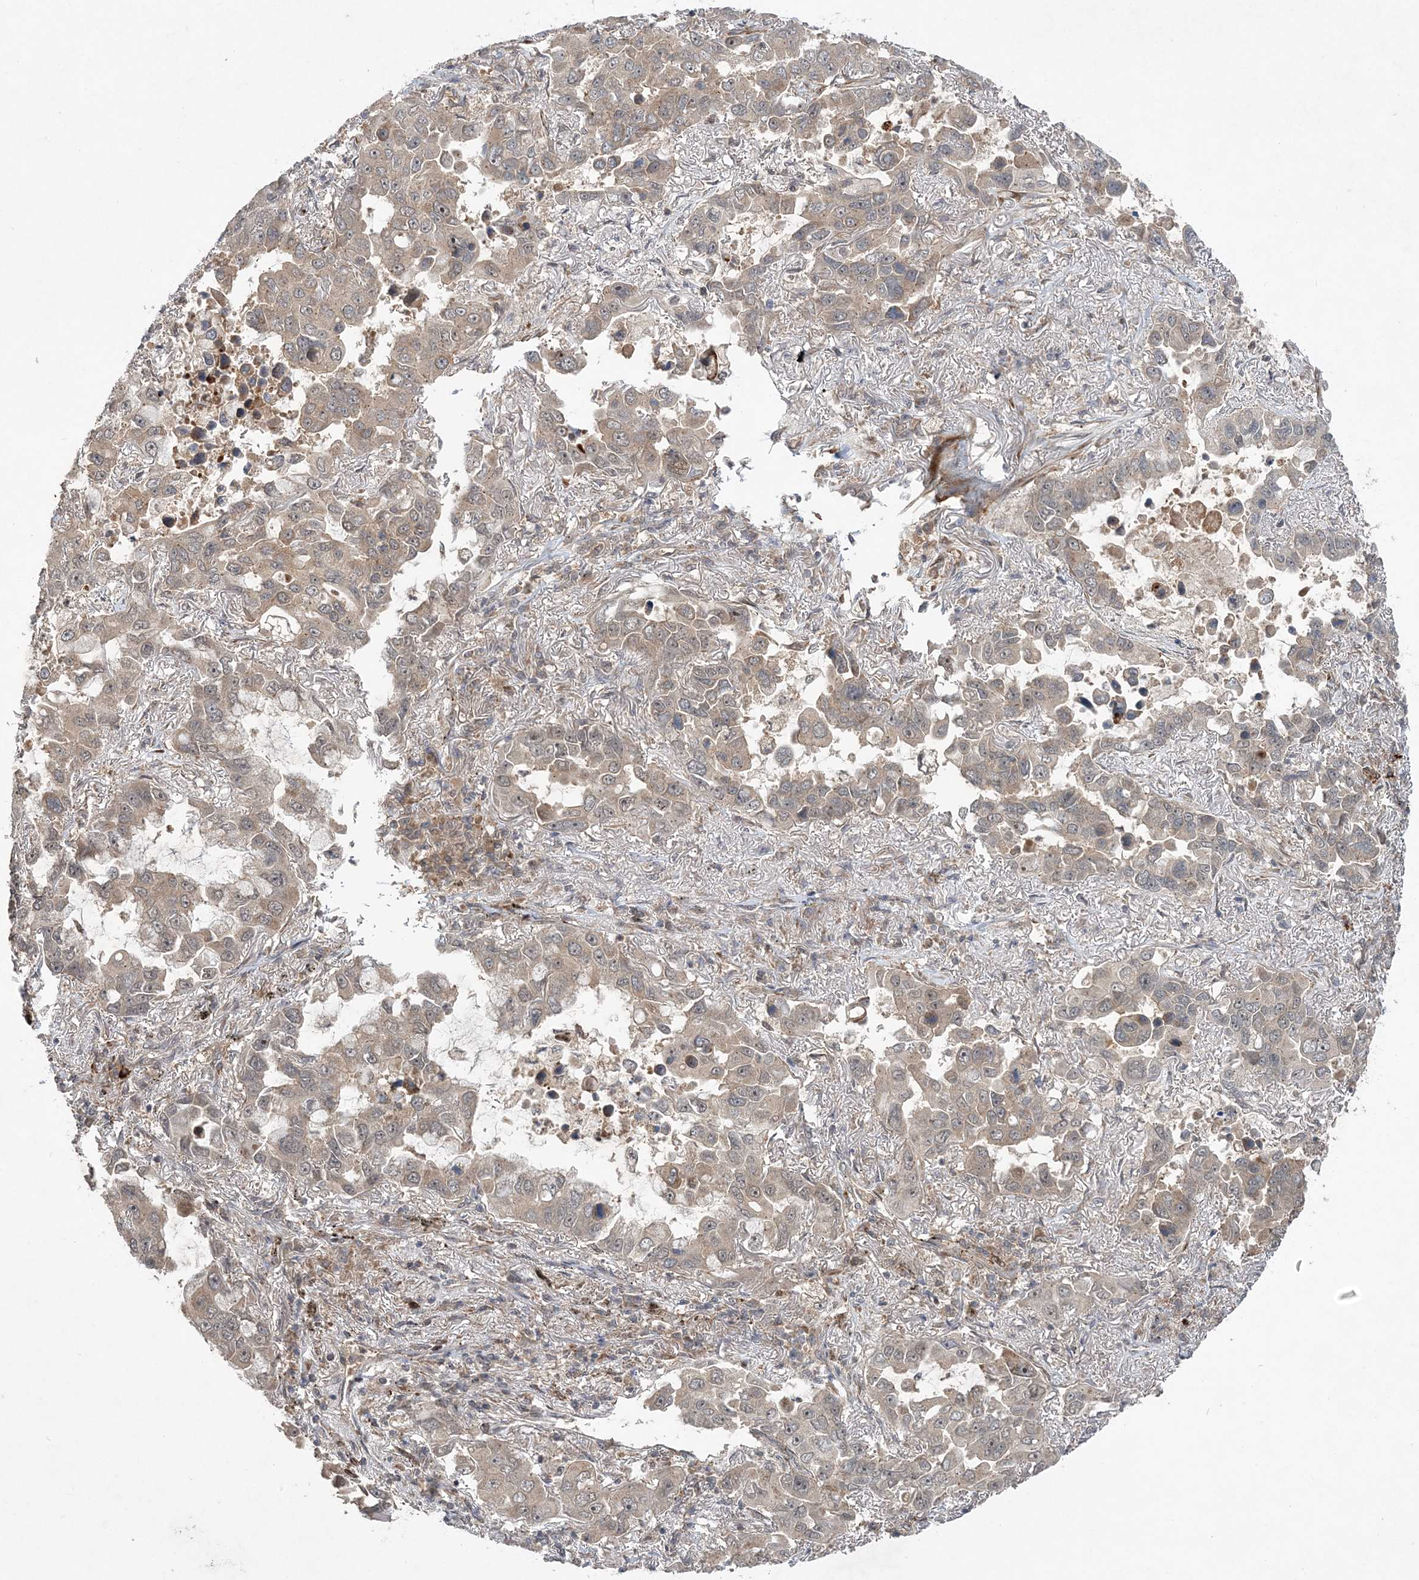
{"staining": {"intensity": "weak", "quantity": "25%-75%", "location": "cytoplasmic/membranous"}, "tissue": "lung cancer", "cell_type": "Tumor cells", "image_type": "cancer", "snomed": [{"axis": "morphology", "description": "Adenocarcinoma, NOS"}, {"axis": "topography", "description": "Lung"}], "caption": "This photomicrograph demonstrates lung adenocarcinoma stained with IHC to label a protein in brown. The cytoplasmic/membranous of tumor cells show weak positivity for the protein. Nuclei are counter-stained blue.", "gene": "UBTD2", "patient": {"sex": "male", "age": 64}}